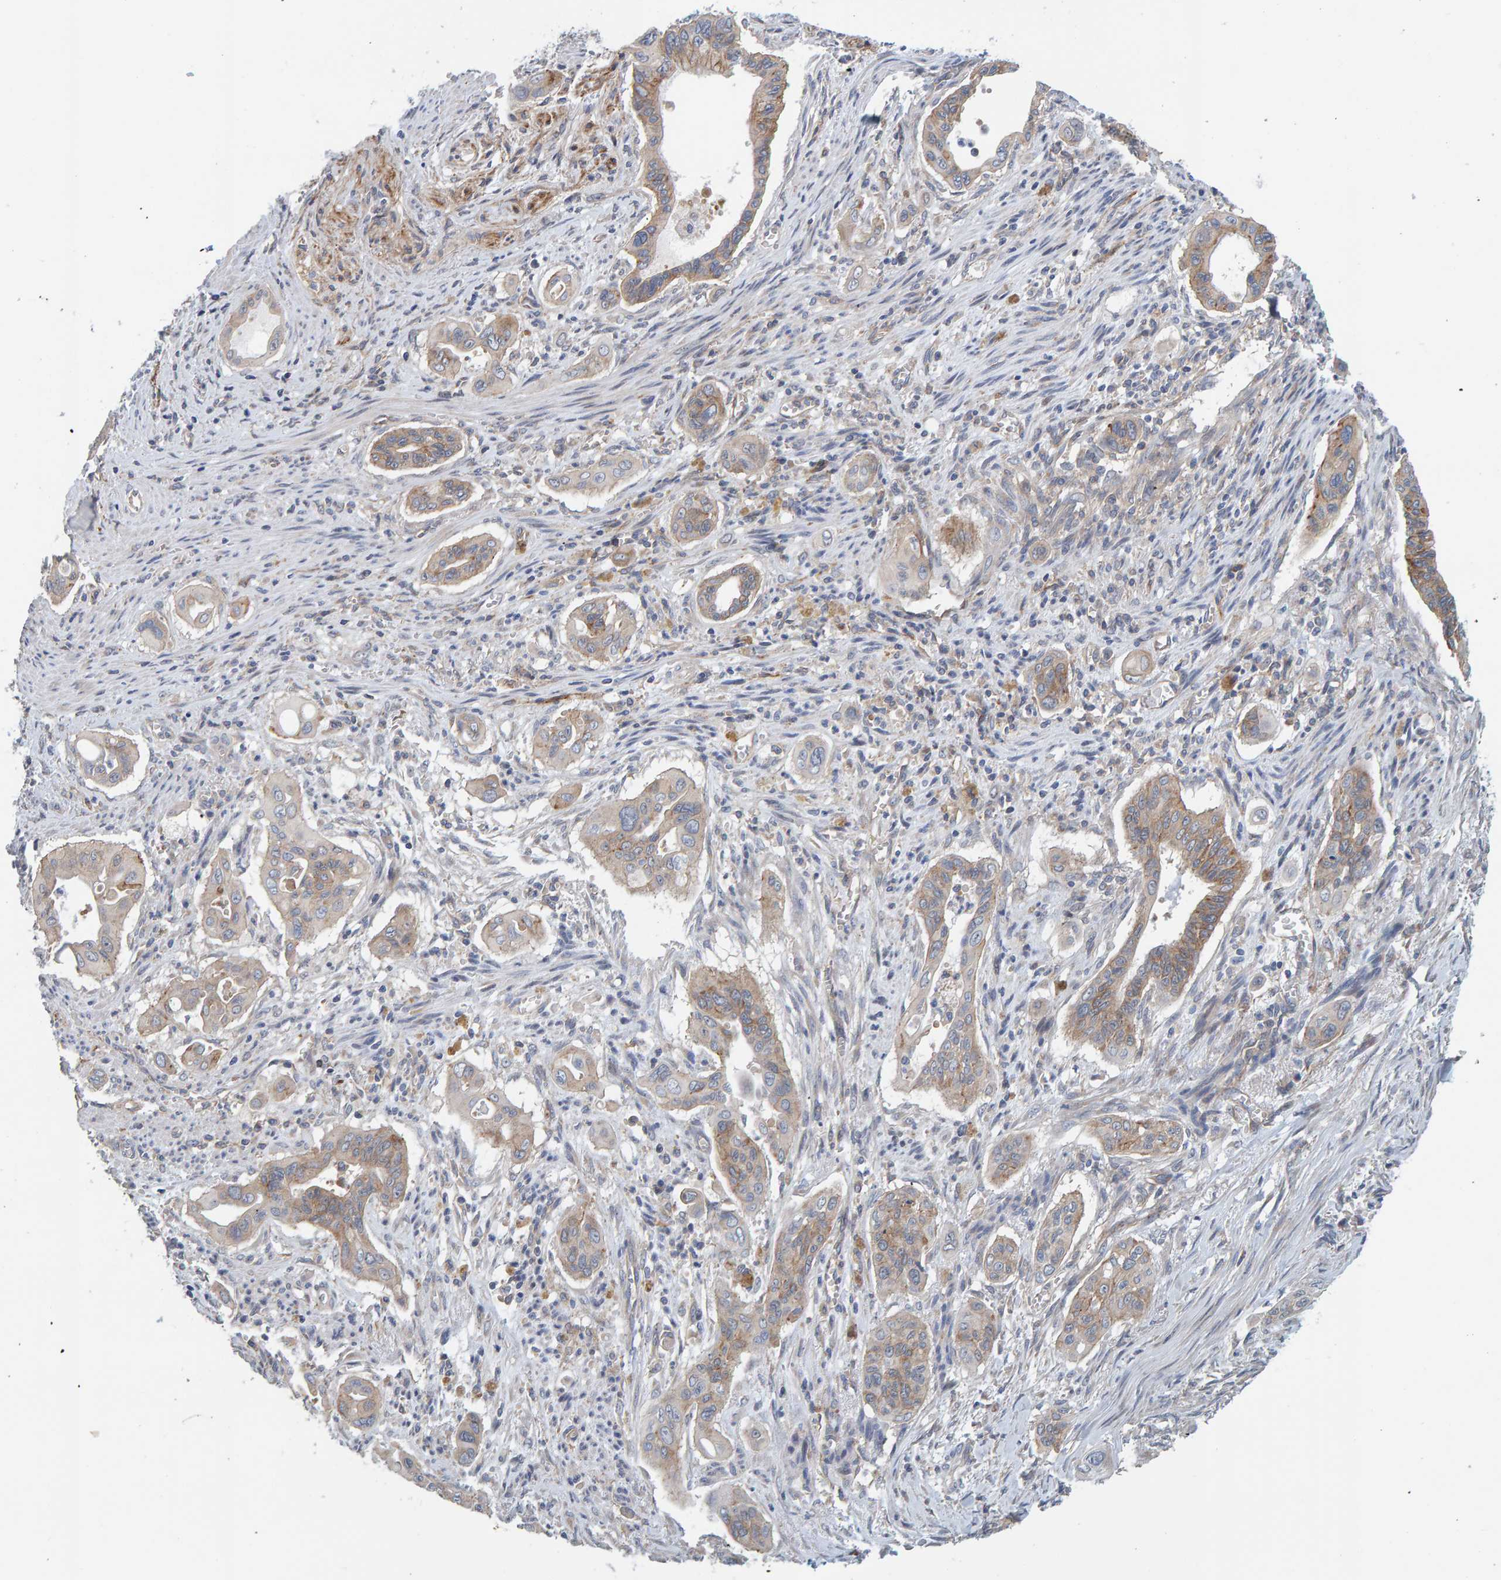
{"staining": {"intensity": "moderate", "quantity": "25%-75%", "location": "cytoplasmic/membranous"}, "tissue": "pancreatic cancer", "cell_type": "Tumor cells", "image_type": "cancer", "snomed": [{"axis": "morphology", "description": "Adenocarcinoma, NOS"}, {"axis": "topography", "description": "Pancreas"}], "caption": "An image of human adenocarcinoma (pancreatic) stained for a protein displays moderate cytoplasmic/membranous brown staining in tumor cells.", "gene": "RGP1", "patient": {"sex": "male", "age": 77}}